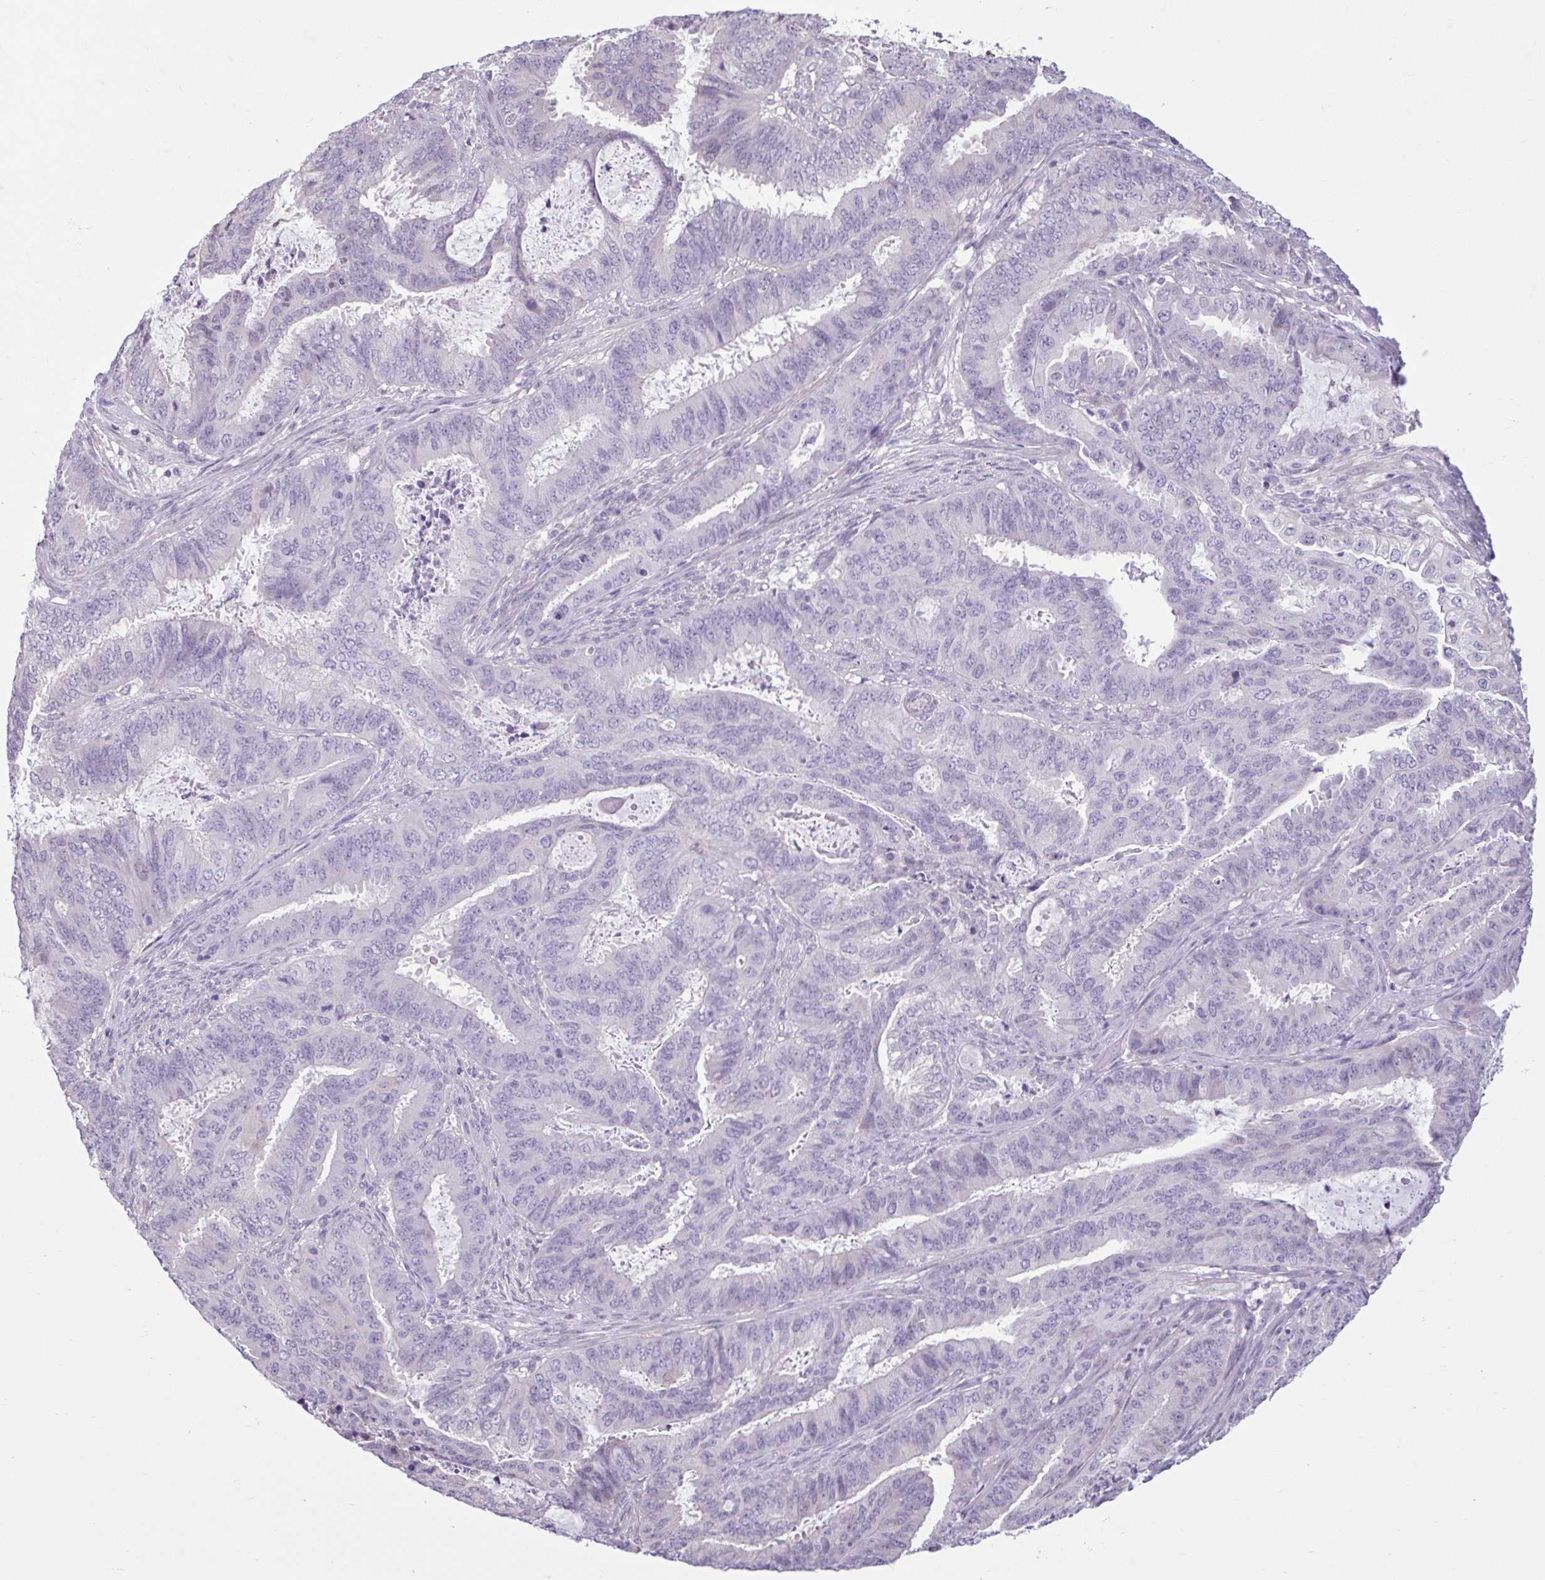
{"staining": {"intensity": "negative", "quantity": "none", "location": "none"}, "tissue": "endometrial cancer", "cell_type": "Tumor cells", "image_type": "cancer", "snomed": [{"axis": "morphology", "description": "Adenocarcinoma, NOS"}, {"axis": "topography", "description": "Endometrium"}], "caption": "A high-resolution histopathology image shows immunohistochemistry (IHC) staining of endometrial adenocarcinoma, which displays no significant expression in tumor cells.", "gene": "CDH19", "patient": {"sex": "female", "age": 51}}